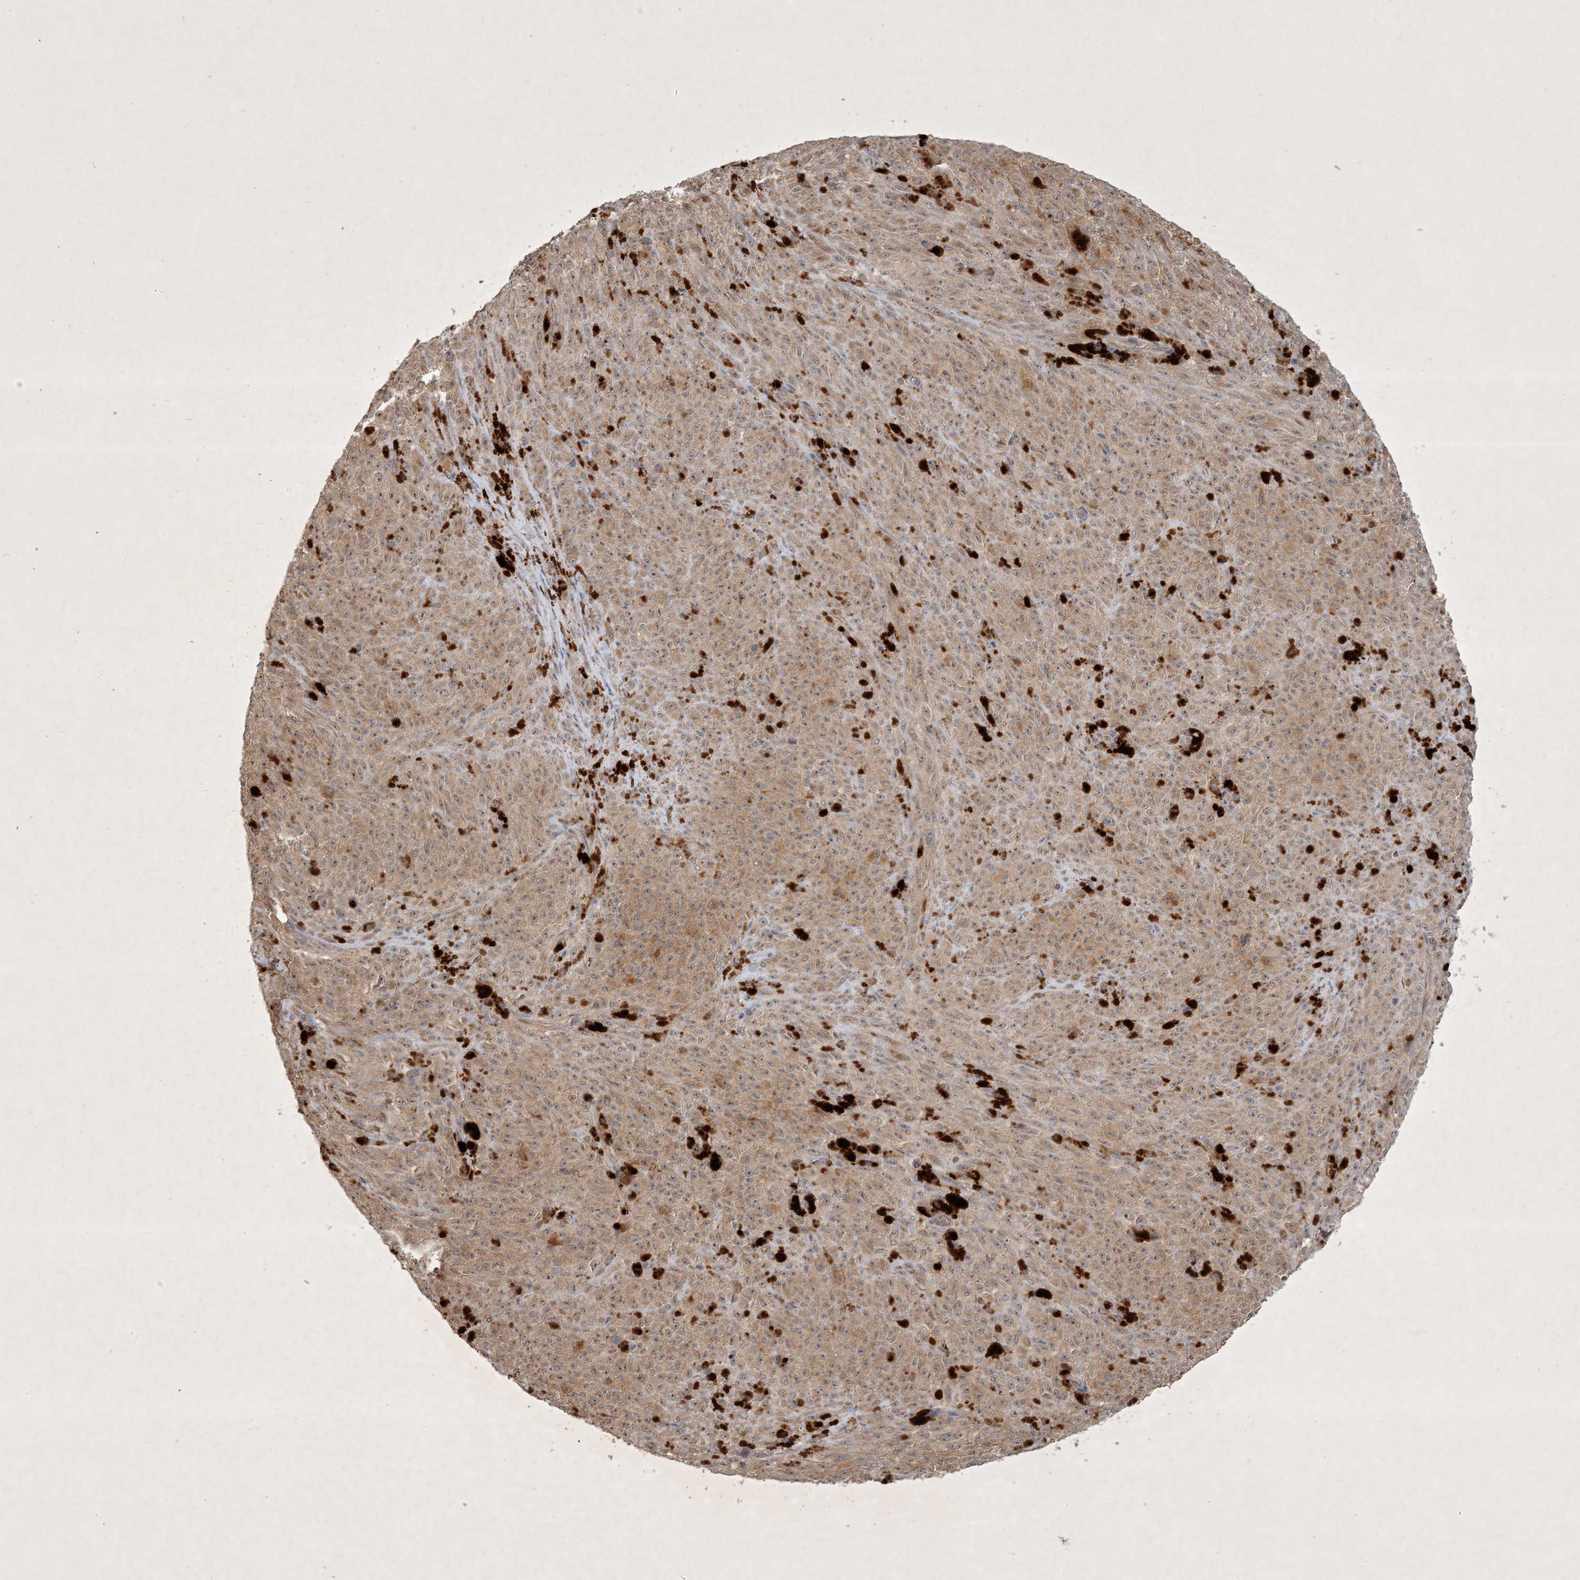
{"staining": {"intensity": "negative", "quantity": "none", "location": "none"}, "tissue": "melanoma", "cell_type": "Tumor cells", "image_type": "cancer", "snomed": [{"axis": "morphology", "description": "Malignant melanoma, NOS"}, {"axis": "topography", "description": "Skin"}], "caption": "DAB immunohistochemical staining of malignant melanoma displays no significant staining in tumor cells. Brightfield microscopy of IHC stained with DAB (brown) and hematoxylin (blue), captured at high magnification.", "gene": "ZCCHC4", "patient": {"sex": "female", "age": 82}}